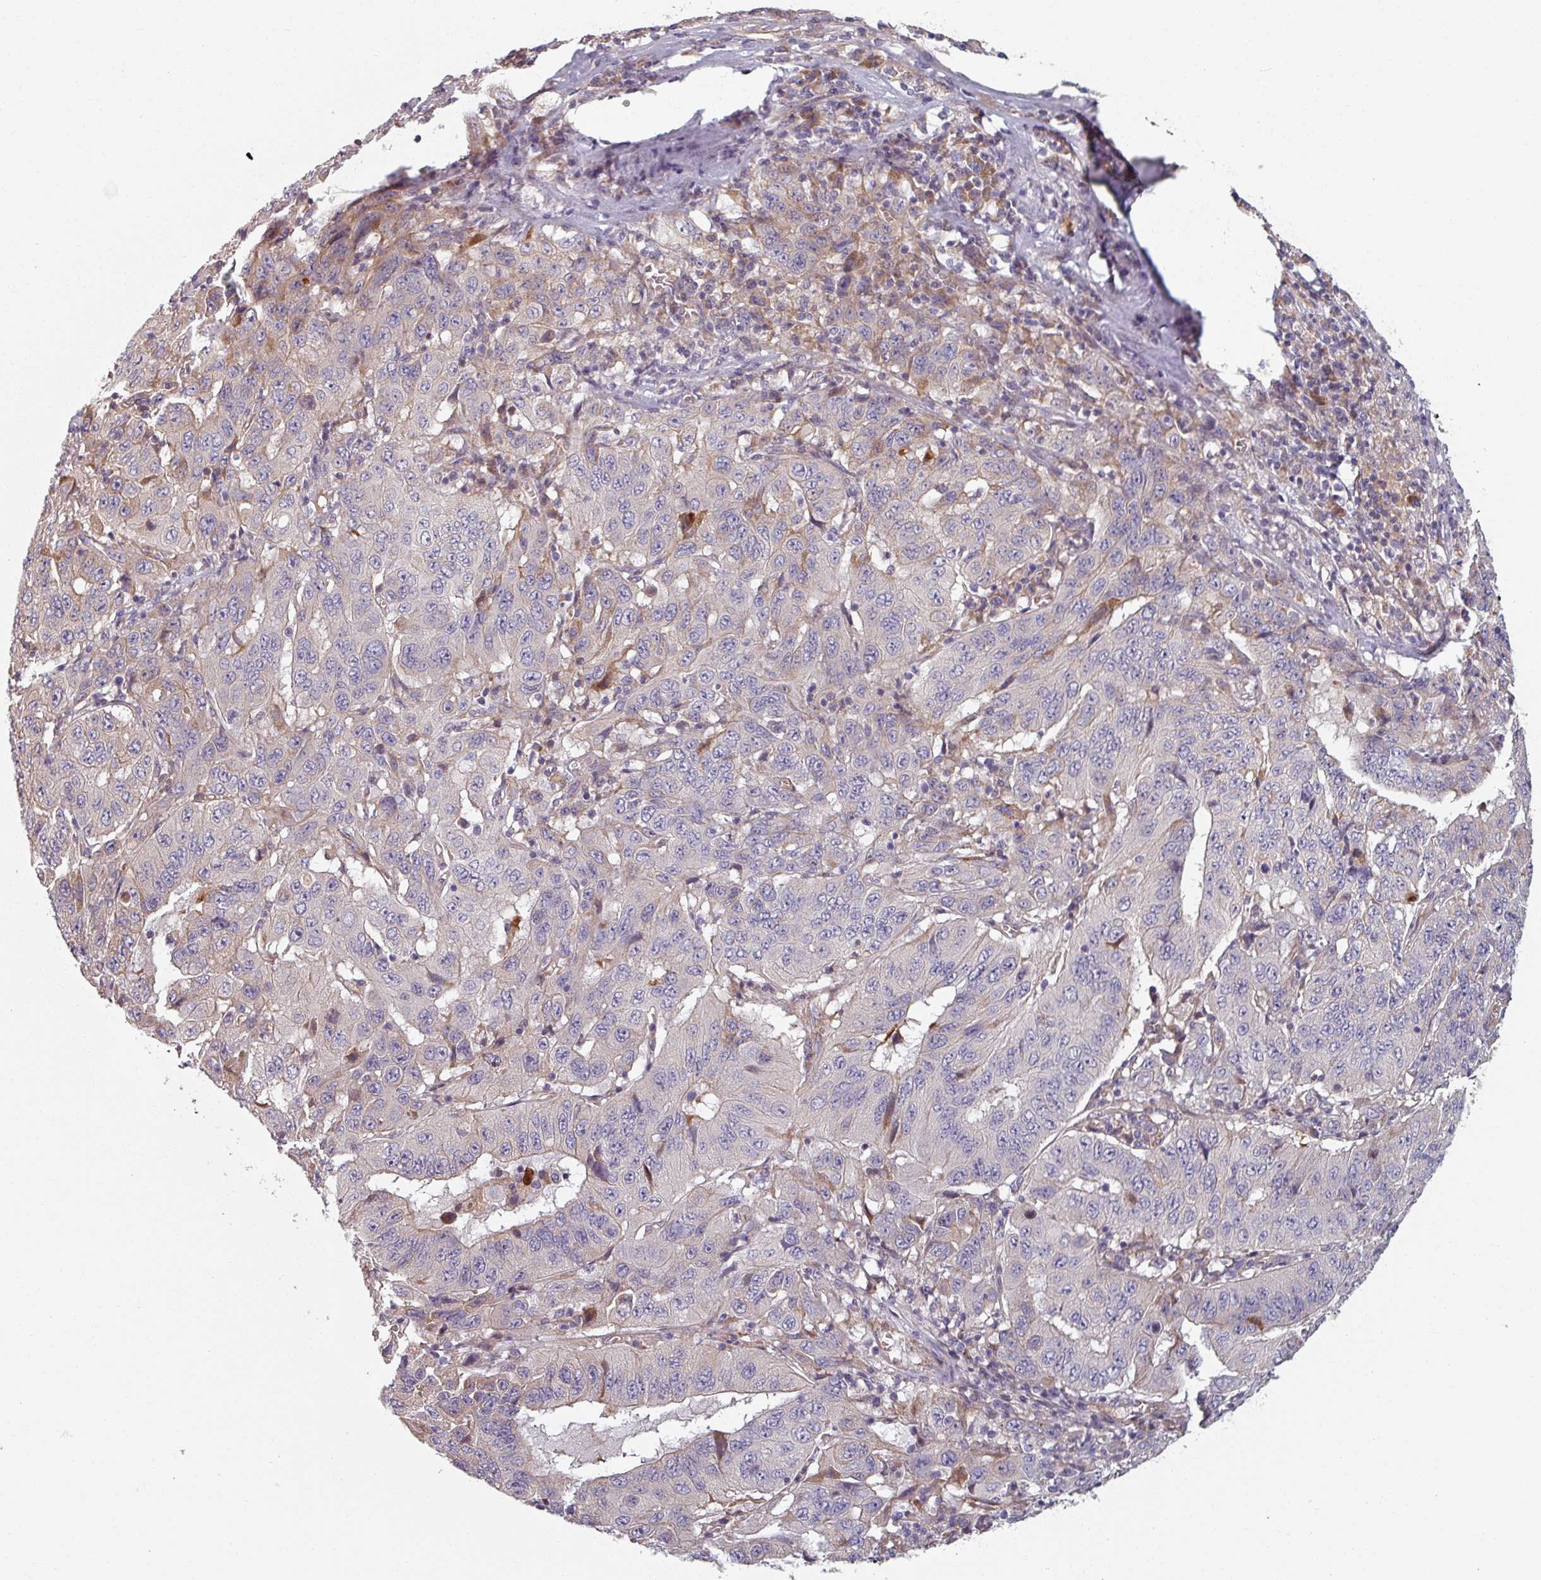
{"staining": {"intensity": "negative", "quantity": "none", "location": "none"}, "tissue": "pancreatic cancer", "cell_type": "Tumor cells", "image_type": "cancer", "snomed": [{"axis": "morphology", "description": "Adenocarcinoma, NOS"}, {"axis": "topography", "description": "Pancreas"}], "caption": "Tumor cells are negative for brown protein staining in pancreatic cancer (adenocarcinoma).", "gene": "C4BPB", "patient": {"sex": "male", "age": 63}}